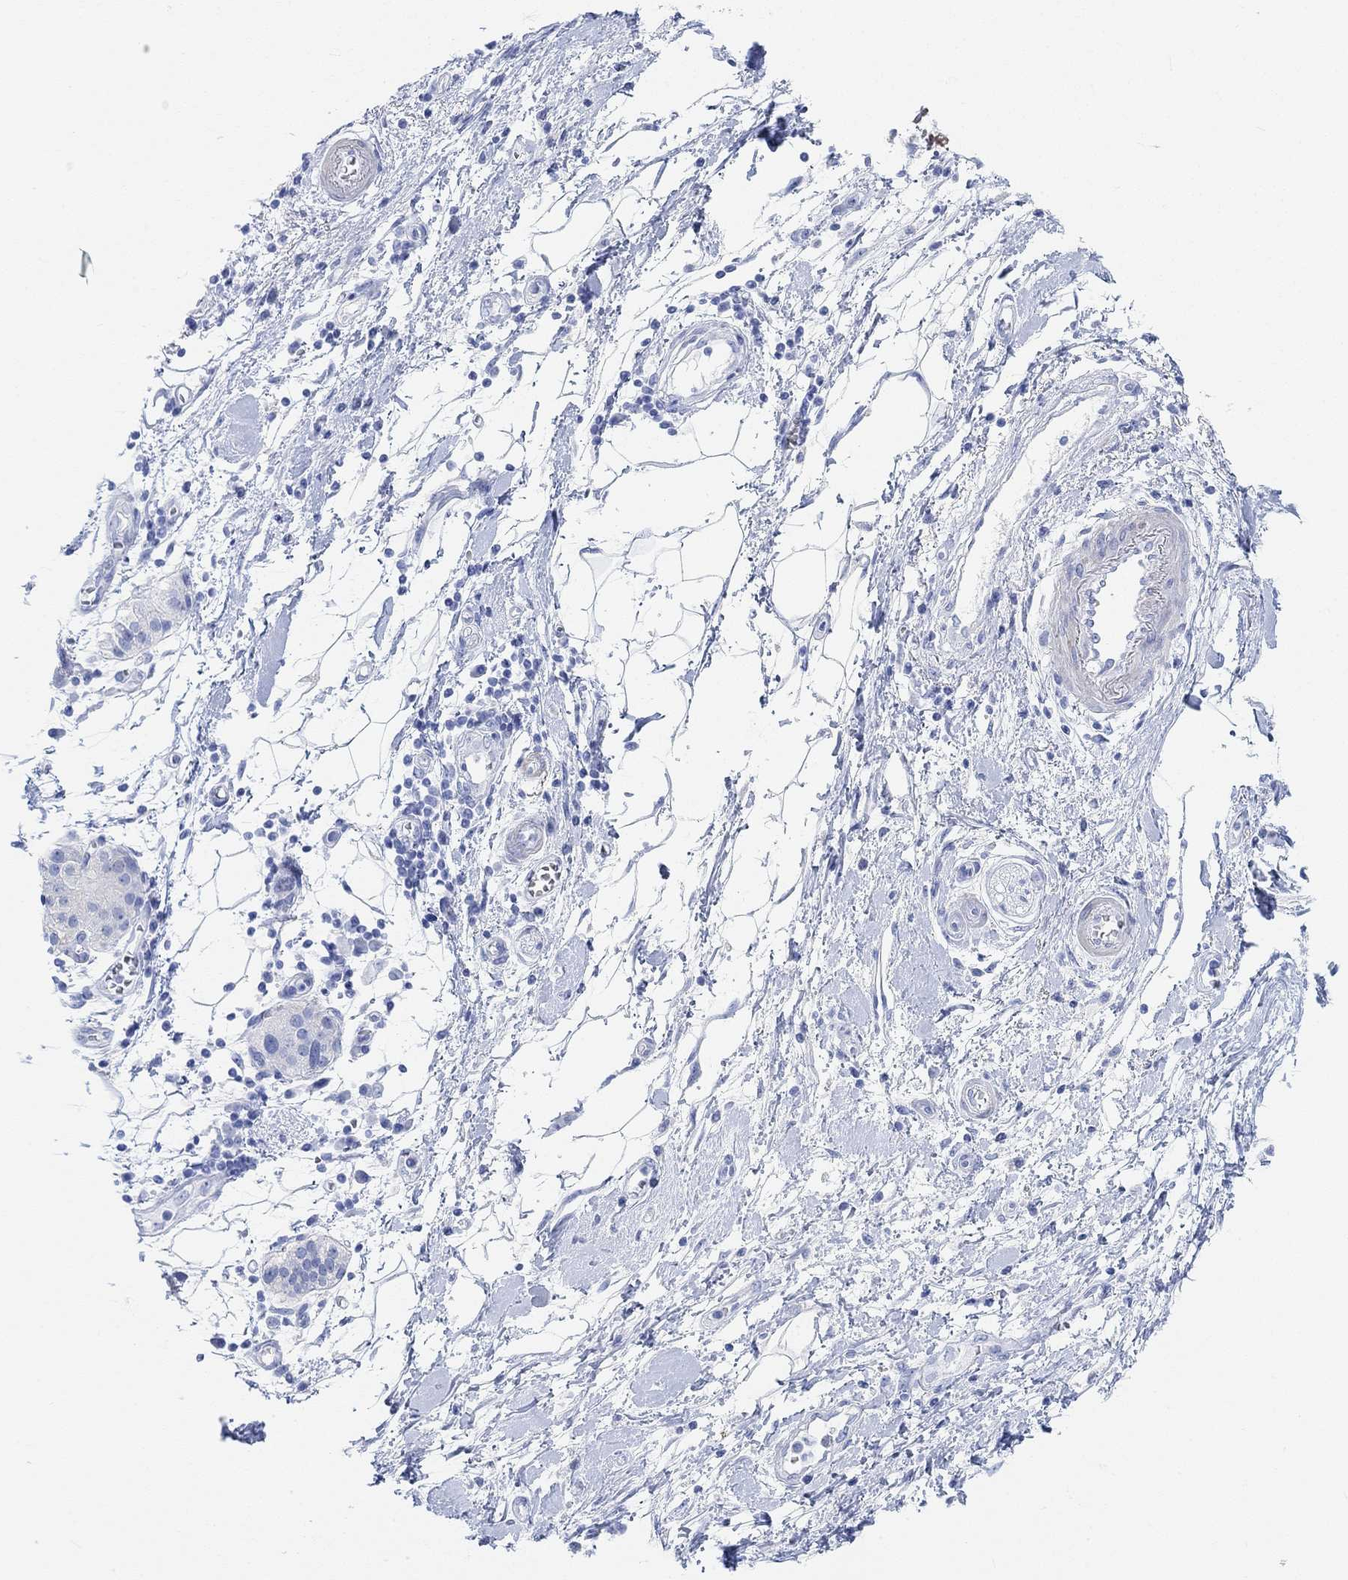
{"staining": {"intensity": "negative", "quantity": "none", "location": "none"}, "tissue": "pancreatic cancer", "cell_type": "Tumor cells", "image_type": "cancer", "snomed": [{"axis": "morphology", "description": "Adenocarcinoma, NOS"}, {"axis": "topography", "description": "Pancreas"}], "caption": "Tumor cells show no significant protein expression in pancreatic adenocarcinoma.", "gene": "ANKRD33", "patient": {"sex": "male", "age": 72}}